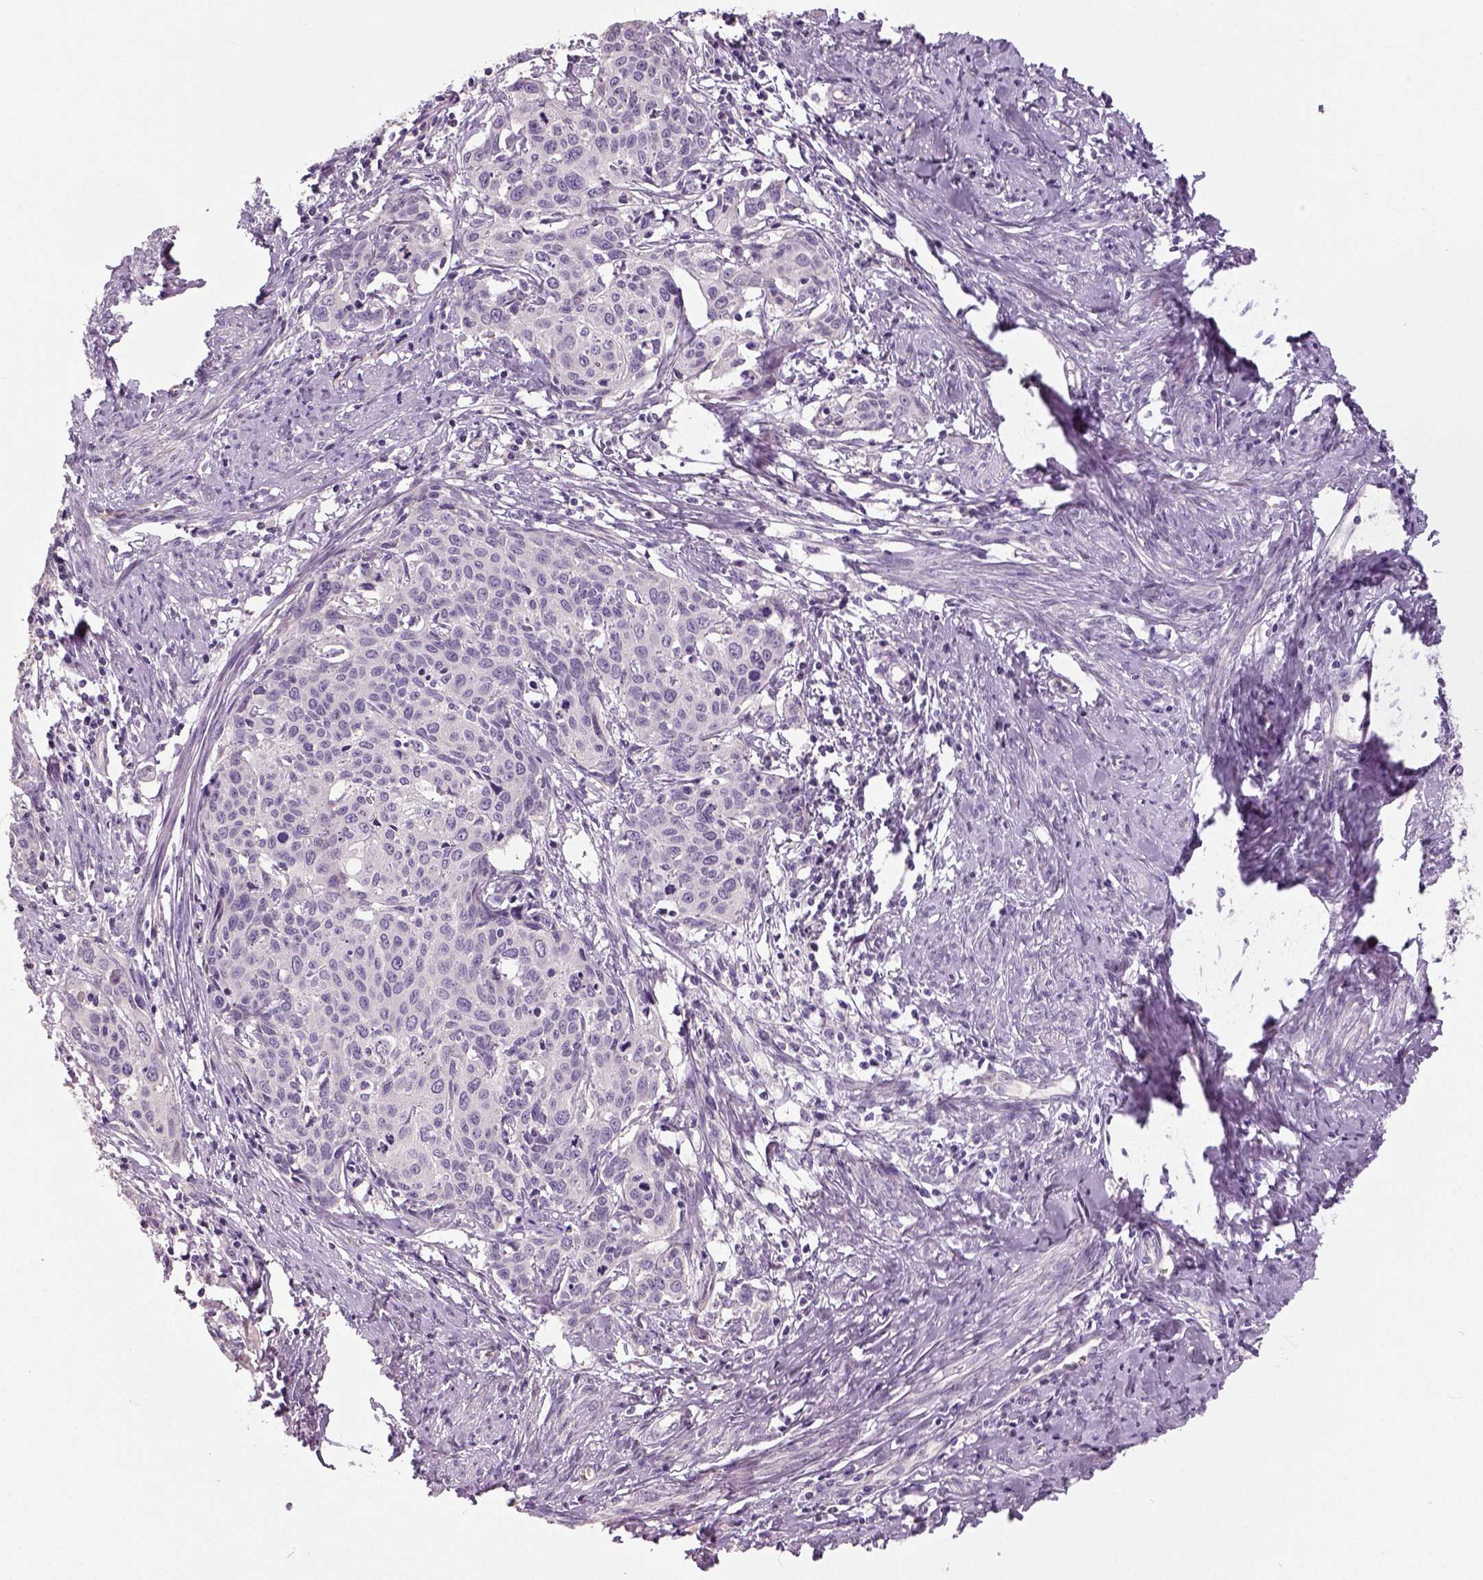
{"staining": {"intensity": "negative", "quantity": "none", "location": "none"}, "tissue": "cervical cancer", "cell_type": "Tumor cells", "image_type": "cancer", "snomed": [{"axis": "morphology", "description": "Squamous cell carcinoma, NOS"}, {"axis": "topography", "description": "Cervix"}], "caption": "An immunohistochemistry photomicrograph of squamous cell carcinoma (cervical) is shown. There is no staining in tumor cells of squamous cell carcinoma (cervical).", "gene": "NECAB1", "patient": {"sex": "female", "age": 62}}